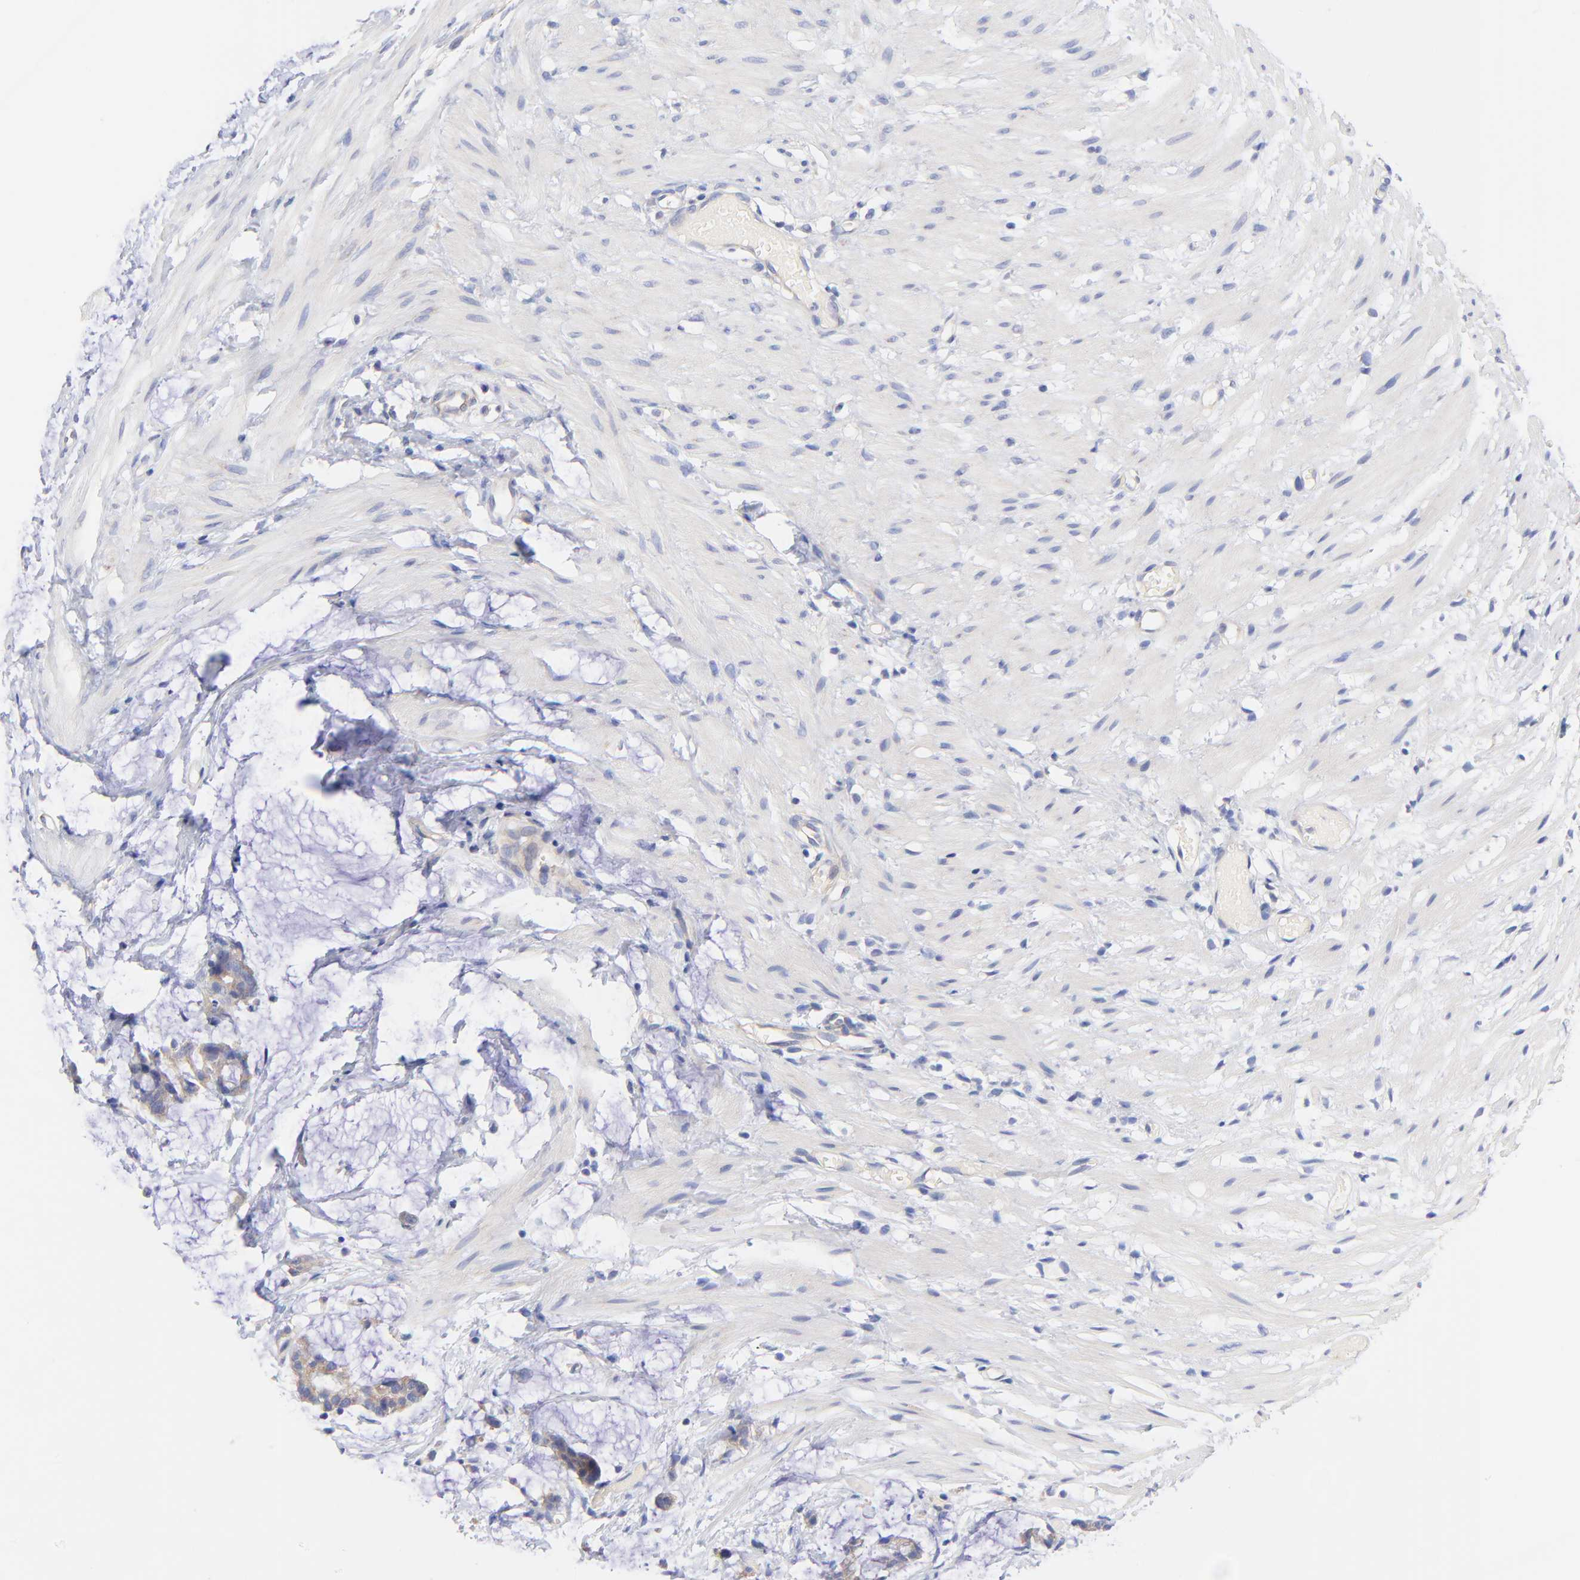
{"staining": {"intensity": "weak", "quantity": ">75%", "location": "cytoplasmic/membranous"}, "tissue": "colorectal cancer", "cell_type": "Tumor cells", "image_type": "cancer", "snomed": [{"axis": "morphology", "description": "Adenocarcinoma, NOS"}, {"axis": "topography", "description": "Colon"}], "caption": "Protein staining shows weak cytoplasmic/membranous staining in about >75% of tumor cells in colorectal adenocarcinoma.", "gene": "TNFRSF13C", "patient": {"sex": "male", "age": 14}}